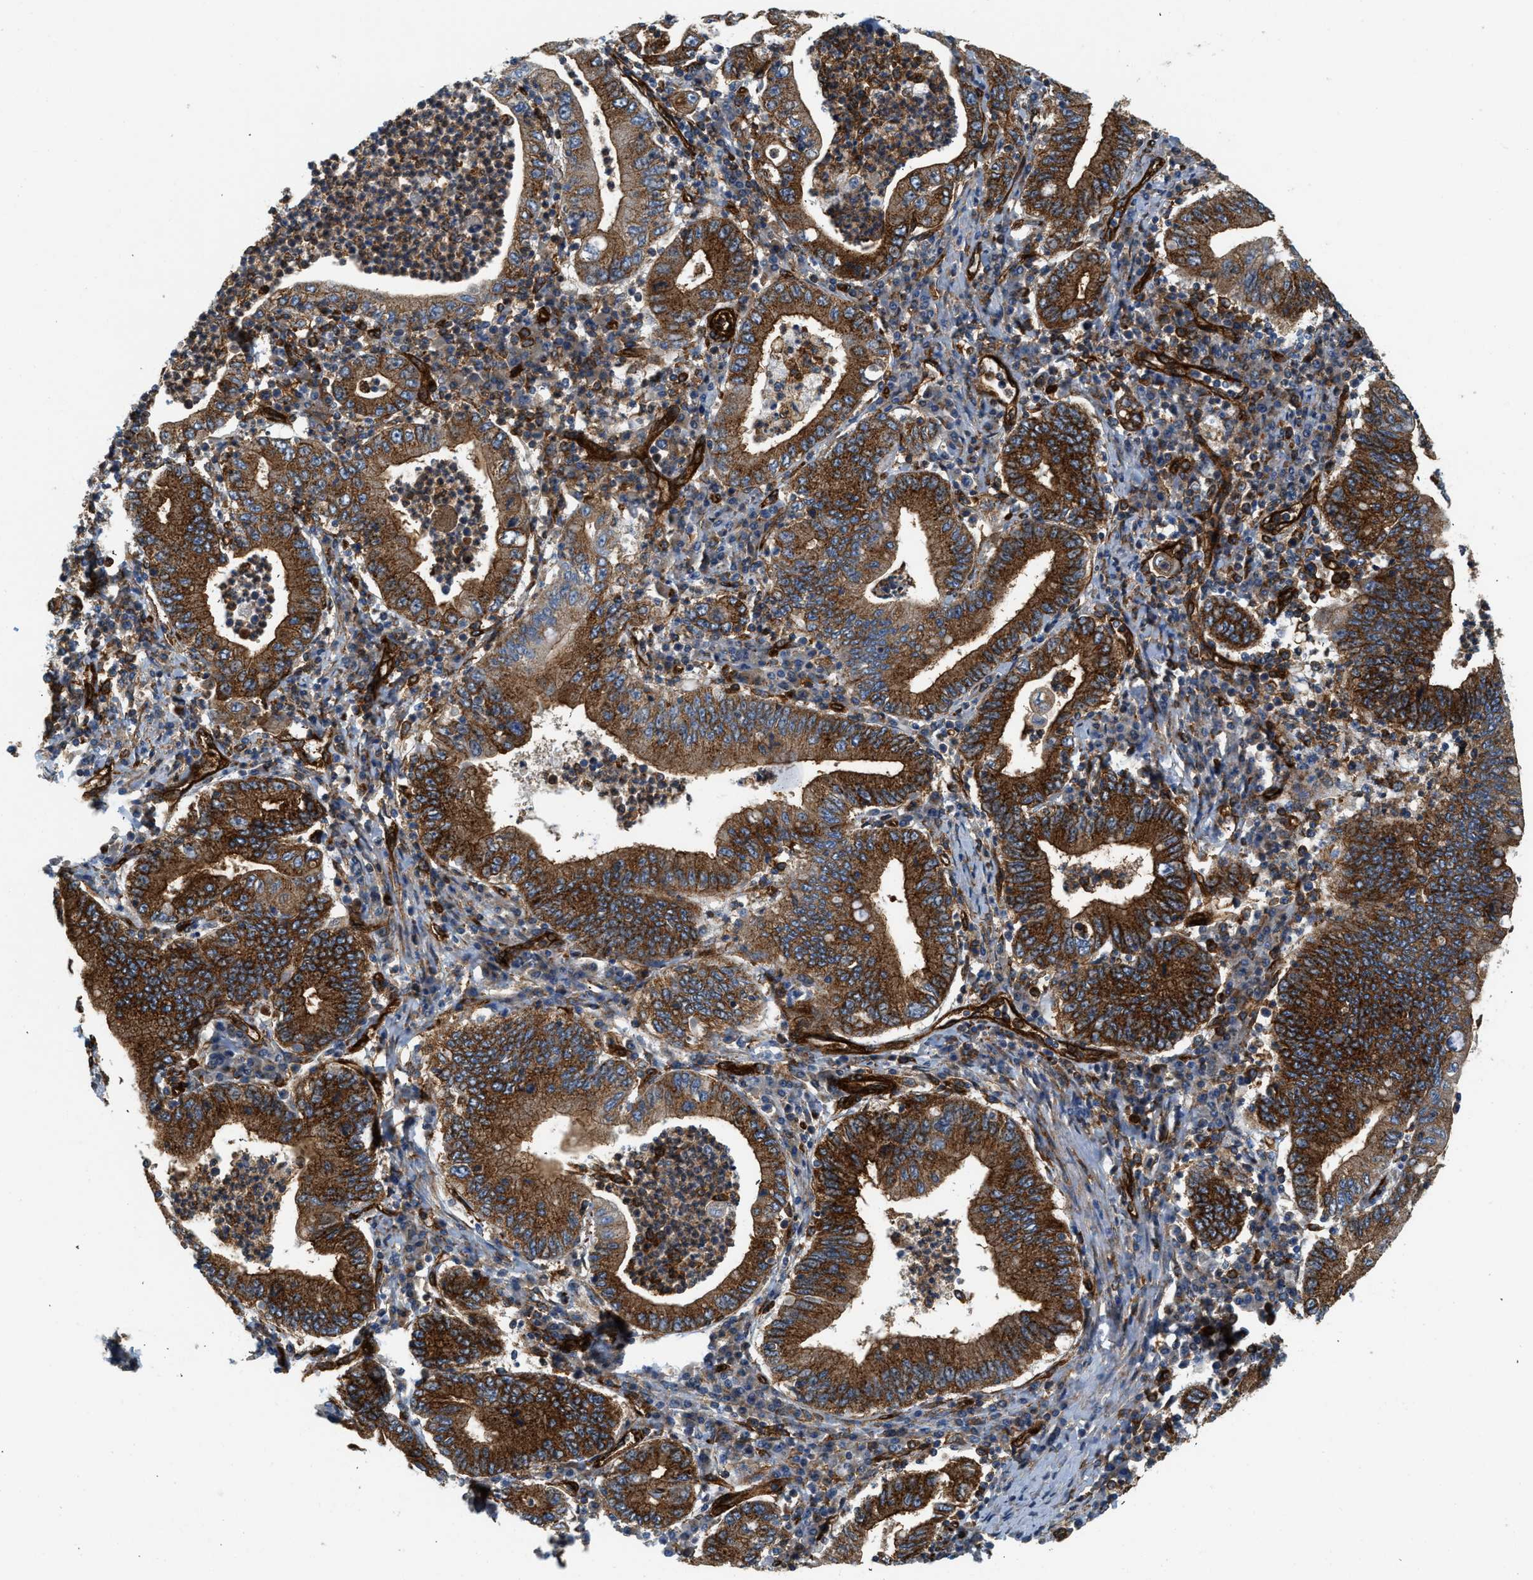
{"staining": {"intensity": "strong", "quantity": ">75%", "location": "cytoplasmic/membranous"}, "tissue": "stomach cancer", "cell_type": "Tumor cells", "image_type": "cancer", "snomed": [{"axis": "morphology", "description": "Normal tissue, NOS"}, {"axis": "morphology", "description": "Adenocarcinoma, NOS"}, {"axis": "topography", "description": "Esophagus"}, {"axis": "topography", "description": "Stomach, upper"}, {"axis": "topography", "description": "Peripheral nerve tissue"}], "caption": "Stomach cancer (adenocarcinoma) stained with a brown dye displays strong cytoplasmic/membranous positive staining in about >75% of tumor cells.", "gene": "HIP1", "patient": {"sex": "male", "age": 62}}